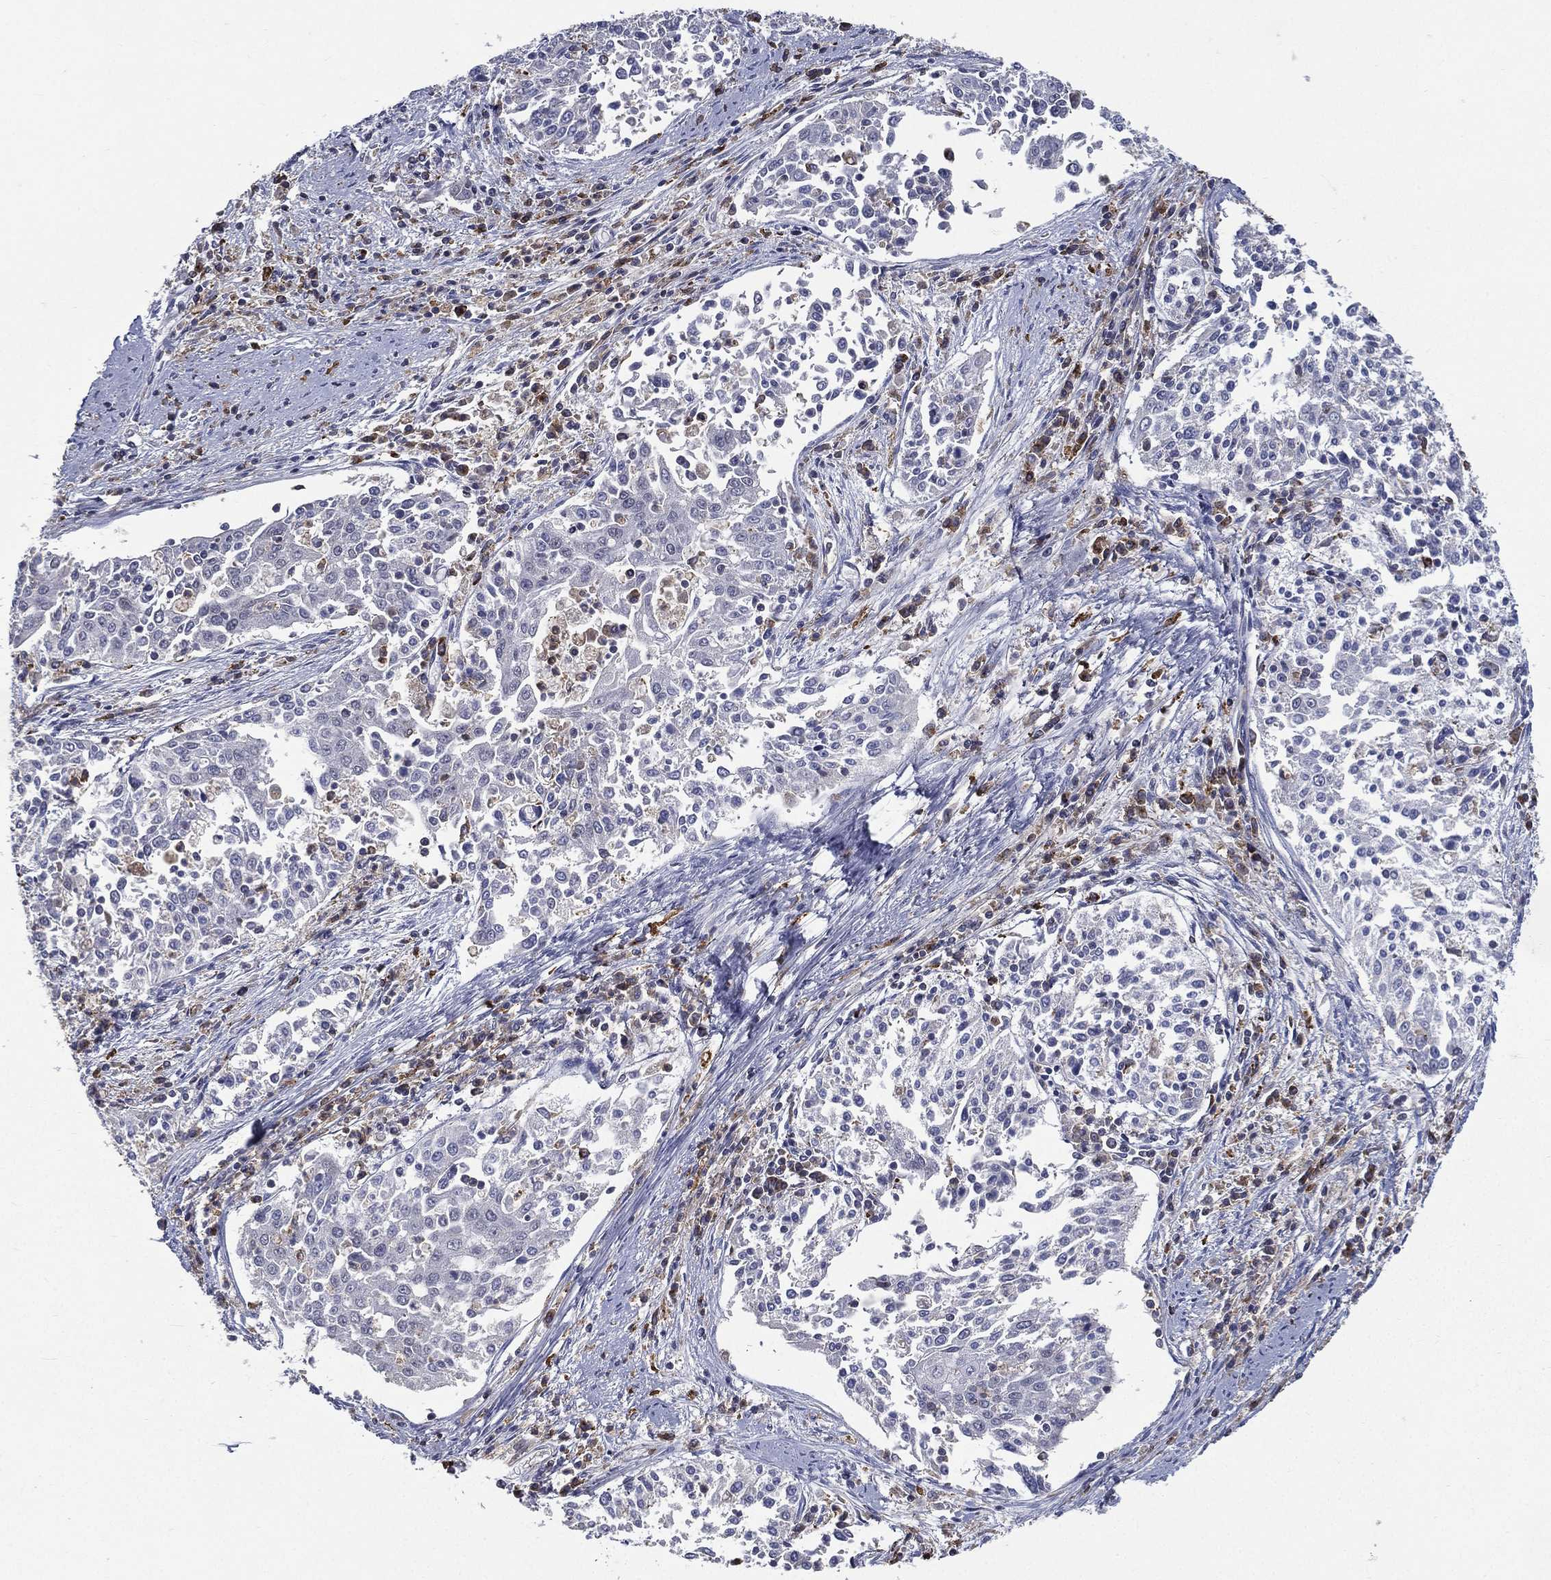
{"staining": {"intensity": "negative", "quantity": "none", "location": "none"}, "tissue": "cervical cancer", "cell_type": "Tumor cells", "image_type": "cancer", "snomed": [{"axis": "morphology", "description": "Squamous cell carcinoma, NOS"}, {"axis": "topography", "description": "Cervix"}], "caption": "Immunohistochemical staining of cervical cancer exhibits no significant positivity in tumor cells. (Brightfield microscopy of DAB (3,3'-diaminobenzidine) immunohistochemistry at high magnification).", "gene": "EVI2B", "patient": {"sex": "female", "age": 41}}